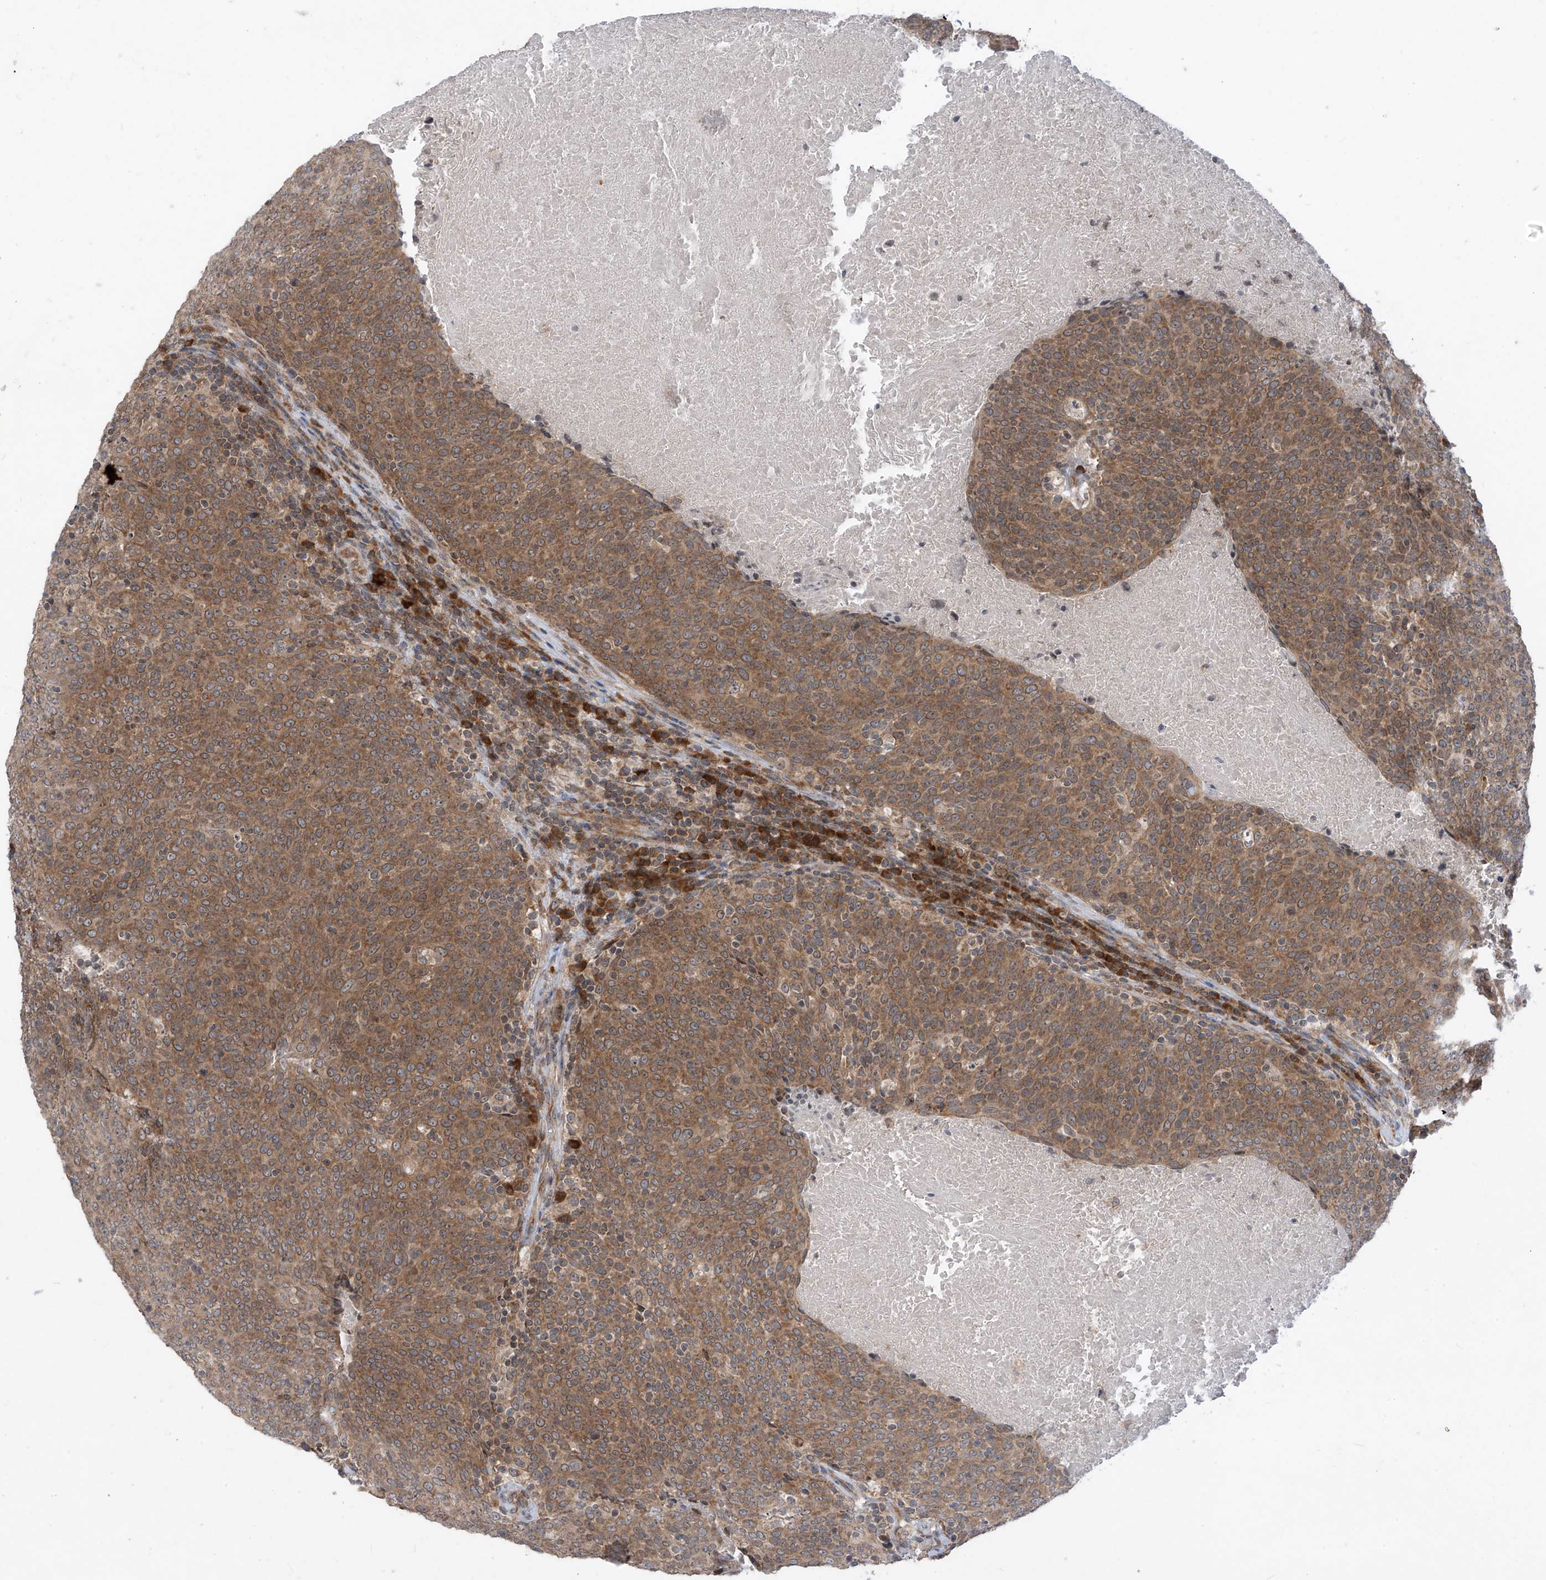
{"staining": {"intensity": "moderate", "quantity": ">75%", "location": "cytoplasmic/membranous"}, "tissue": "head and neck cancer", "cell_type": "Tumor cells", "image_type": "cancer", "snomed": [{"axis": "morphology", "description": "Squamous cell carcinoma, NOS"}, {"axis": "morphology", "description": "Squamous cell carcinoma, metastatic, NOS"}, {"axis": "topography", "description": "Lymph node"}, {"axis": "topography", "description": "Head-Neck"}], "caption": "Immunohistochemistry (IHC) (DAB (3,3'-diaminobenzidine)) staining of head and neck cancer (squamous cell carcinoma) demonstrates moderate cytoplasmic/membranous protein staining in about >75% of tumor cells.", "gene": "RPL34", "patient": {"sex": "male", "age": 62}}